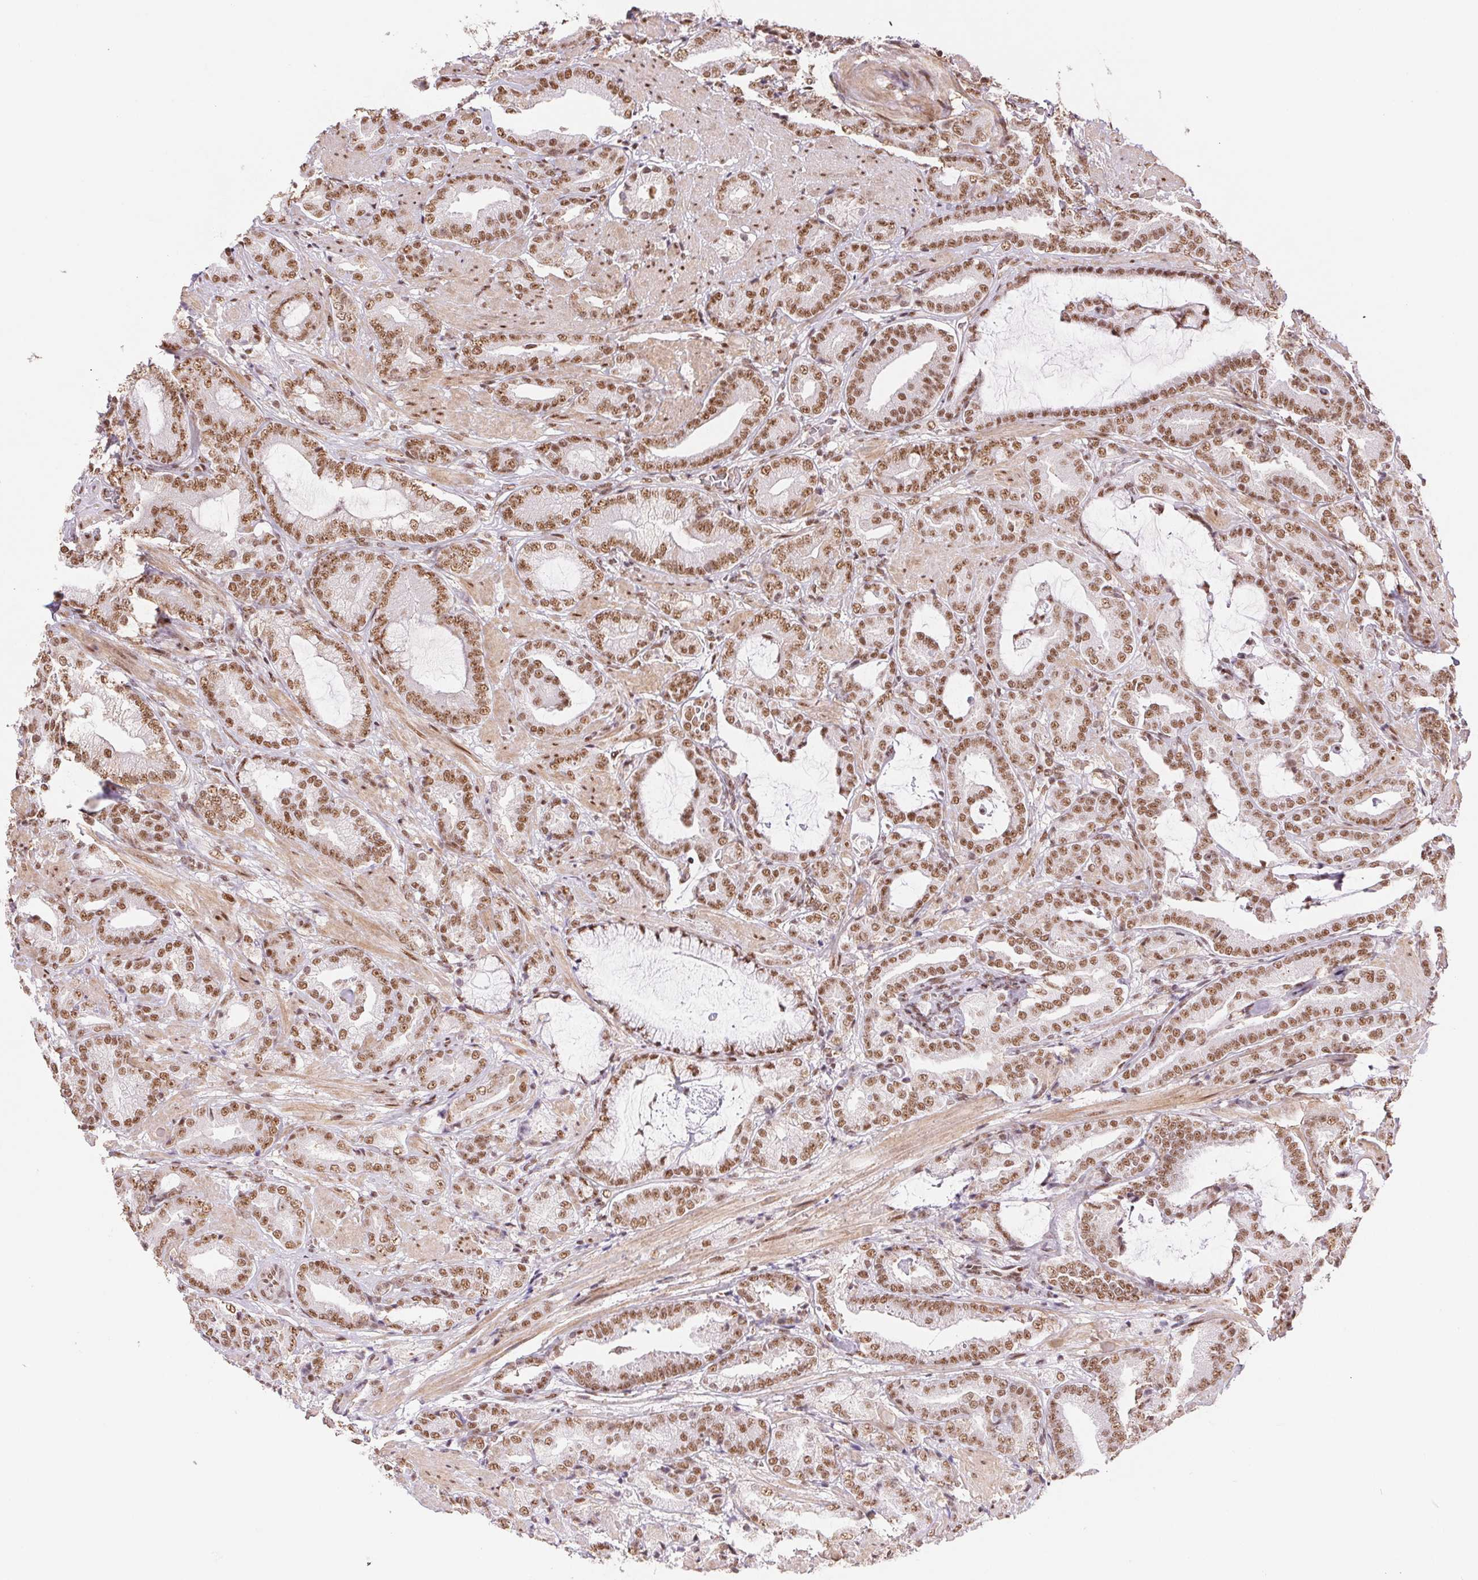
{"staining": {"intensity": "moderate", "quantity": ">75%", "location": "nuclear"}, "tissue": "prostate cancer", "cell_type": "Tumor cells", "image_type": "cancer", "snomed": [{"axis": "morphology", "description": "Adenocarcinoma, High grade"}, {"axis": "topography", "description": "Prostate"}], "caption": "A brown stain shows moderate nuclear staining of a protein in prostate cancer (adenocarcinoma (high-grade)) tumor cells.", "gene": "SREK1", "patient": {"sex": "male", "age": 56}}